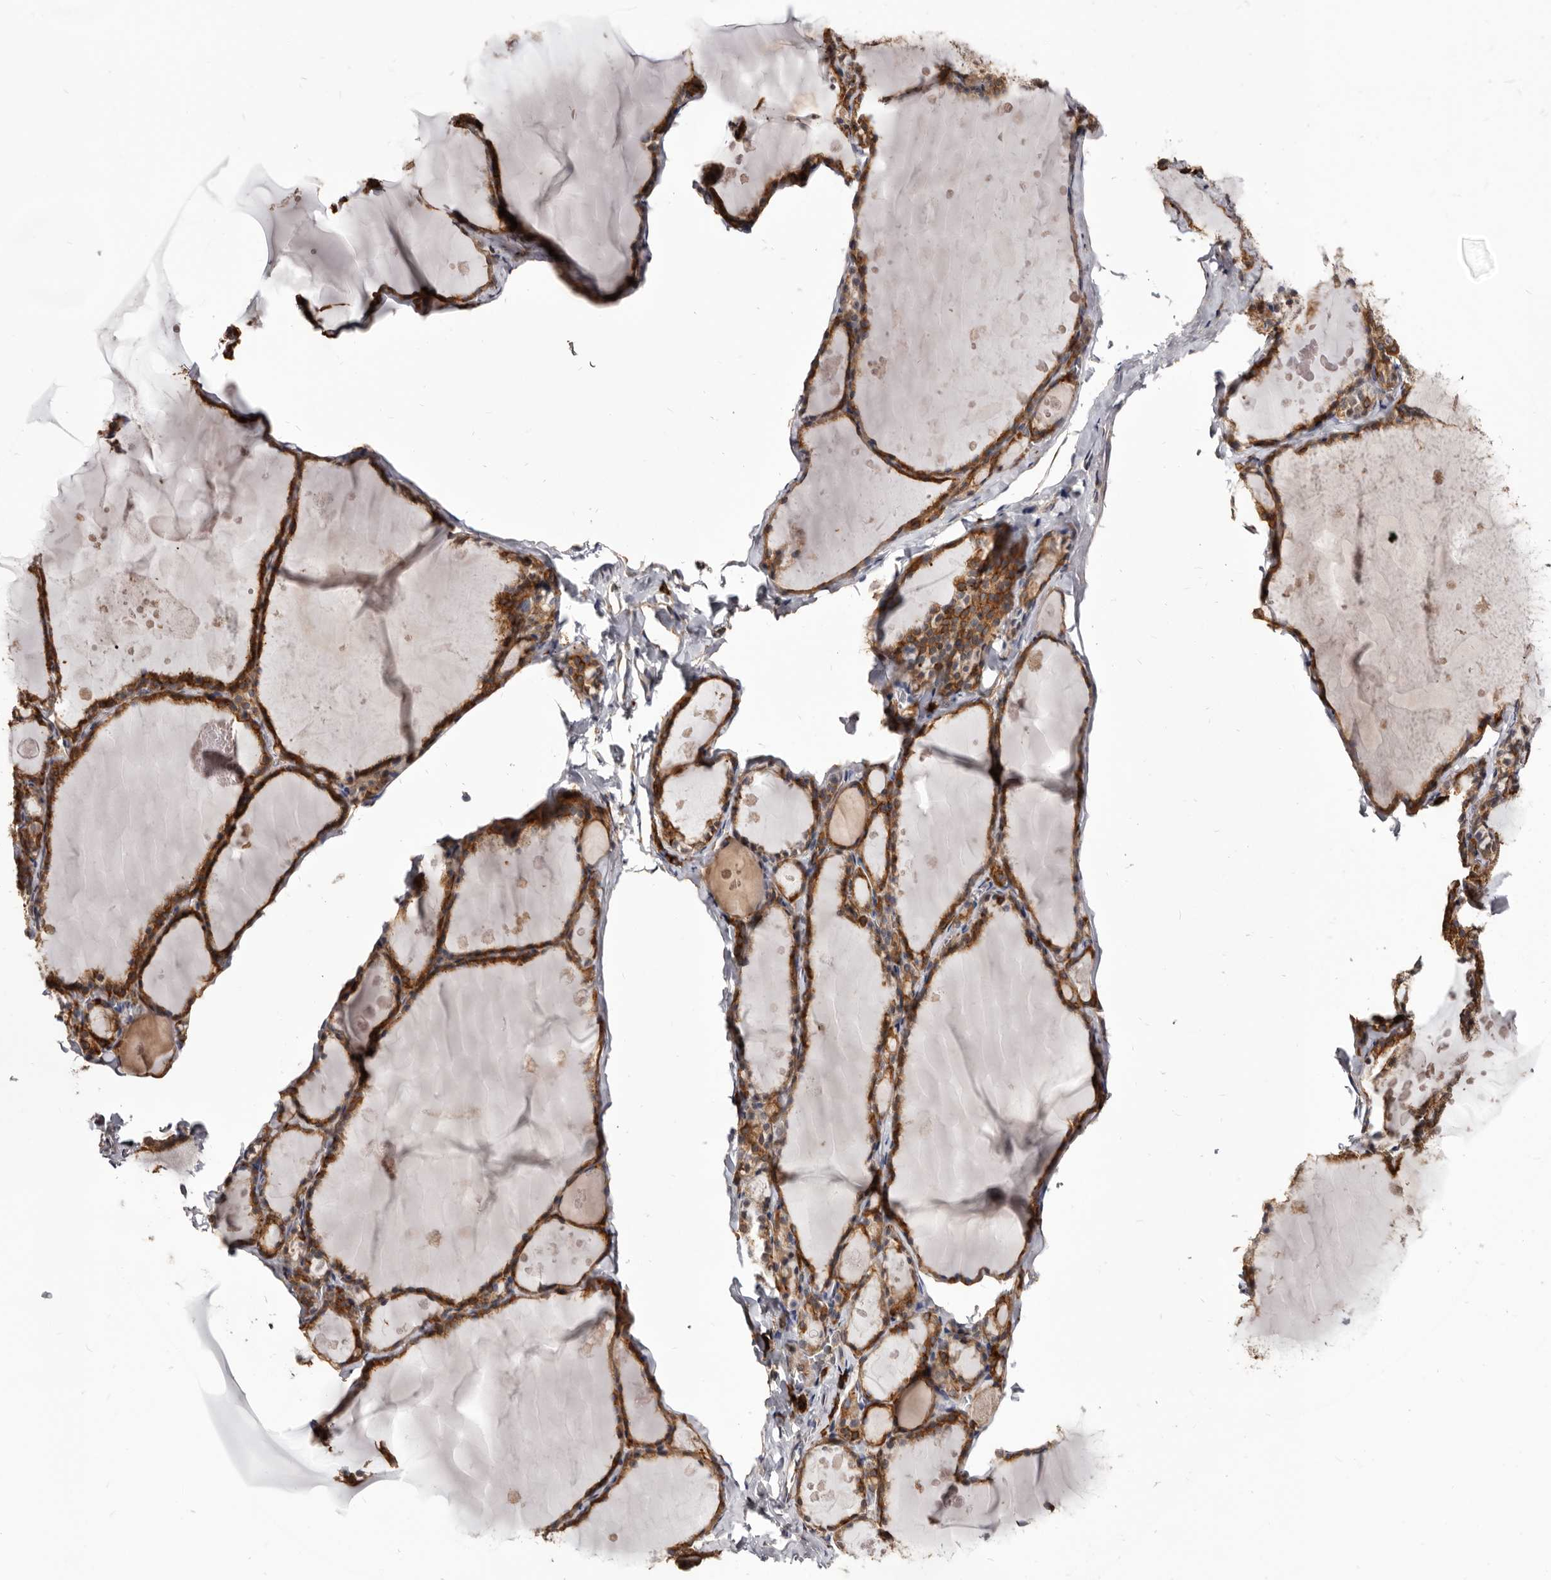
{"staining": {"intensity": "strong", "quantity": ">75%", "location": "cytoplasmic/membranous"}, "tissue": "thyroid gland", "cell_type": "Glandular cells", "image_type": "normal", "snomed": [{"axis": "morphology", "description": "Normal tissue, NOS"}, {"axis": "topography", "description": "Thyroid gland"}], "caption": "This photomicrograph reveals IHC staining of unremarkable human thyroid gland, with high strong cytoplasmic/membranous staining in about >75% of glandular cells.", "gene": "TPD52", "patient": {"sex": "male", "age": 56}}